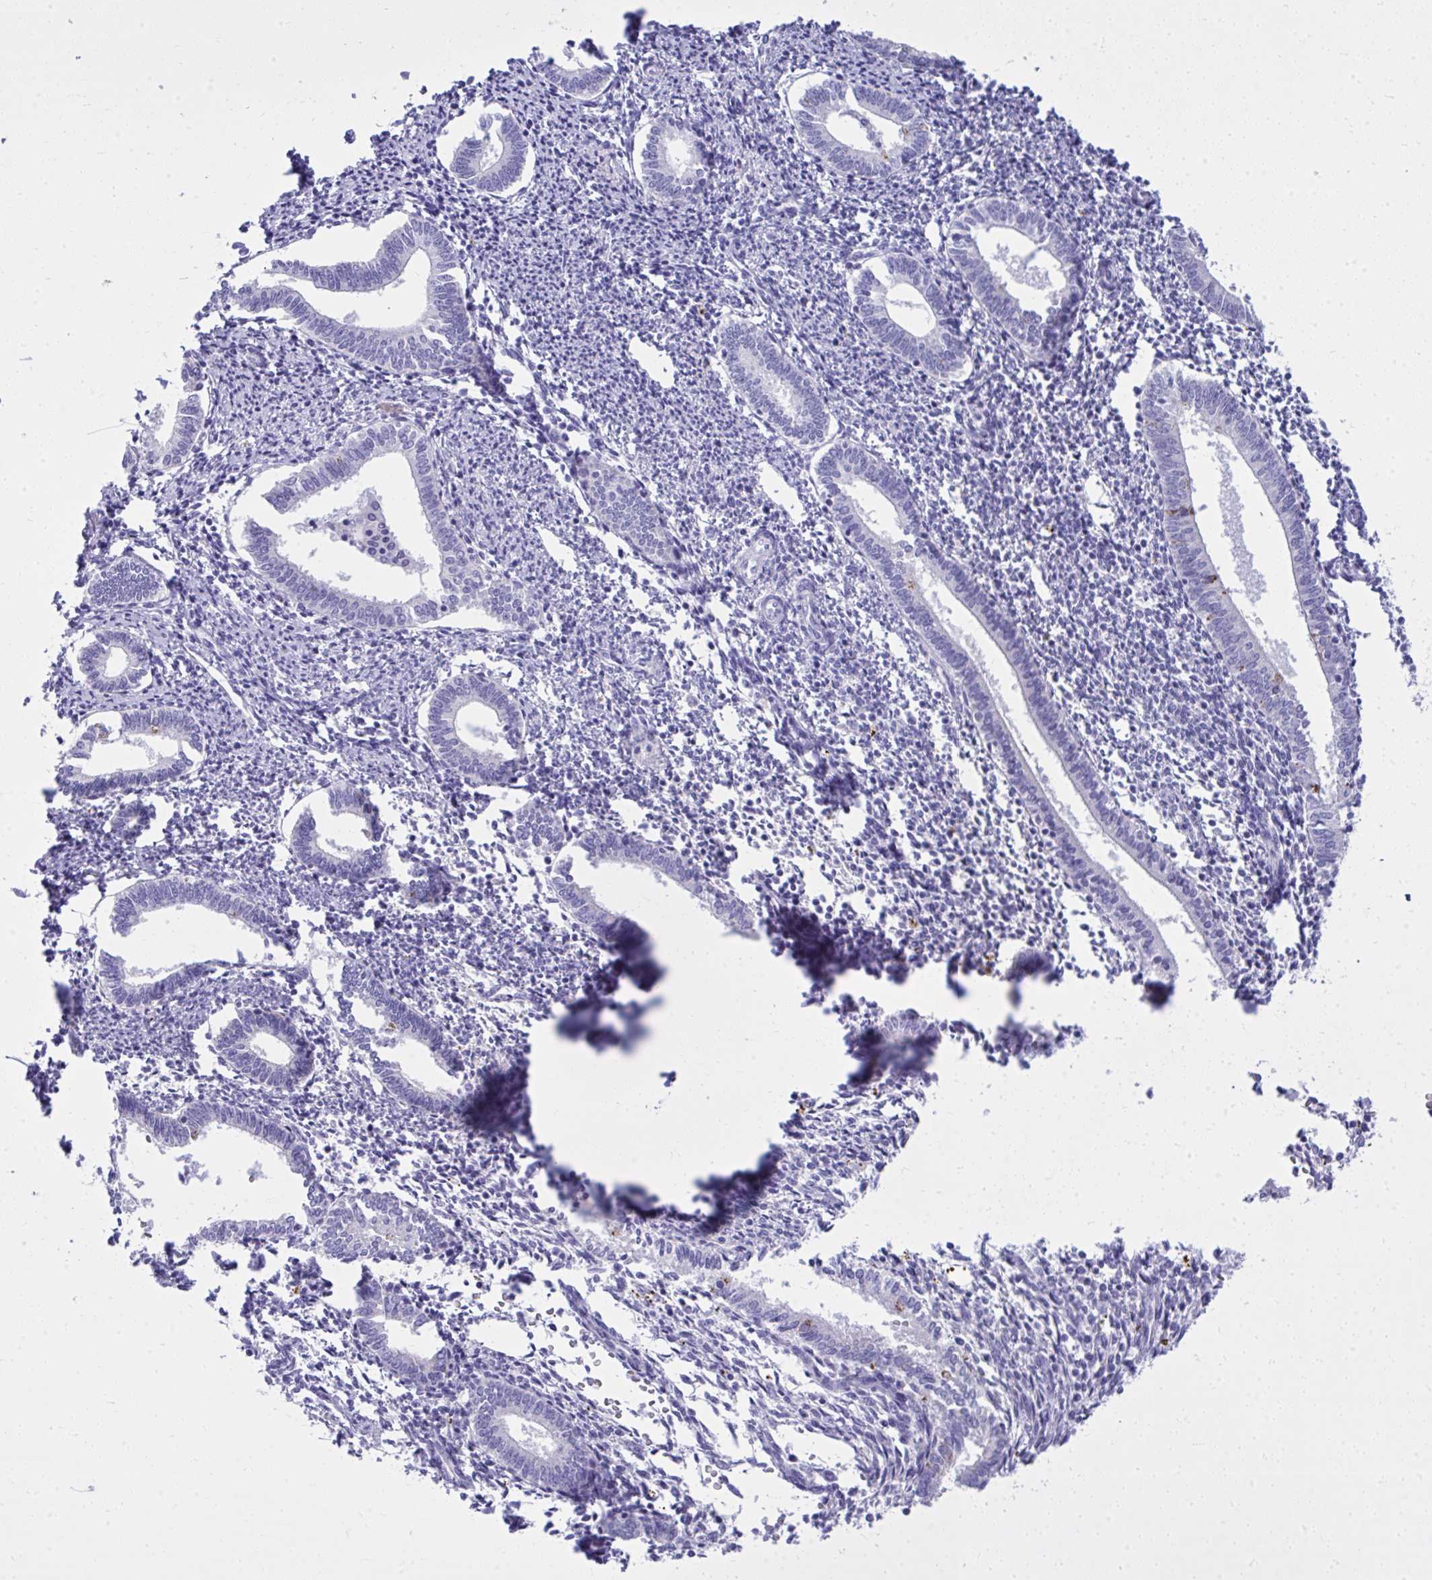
{"staining": {"intensity": "negative", "quantity": "none", "location": "none"}, "tissue": "endometrium", "cell_type": "Cells in endometrial stroma", "image_type": "normal", "snomed": [{"axis": "morphology", "description": "Normal tissue, NOS"}, {"axis": "topography", "description": "Endometrium"}], "caption": "A high-resolution photomicrograph shows IHC staining of normal endometrium, which demonstrates no significant staining in cells in endometrial stroma.", "gene": "BCL6B", "patient": {"sex": "female", "age": 41}}